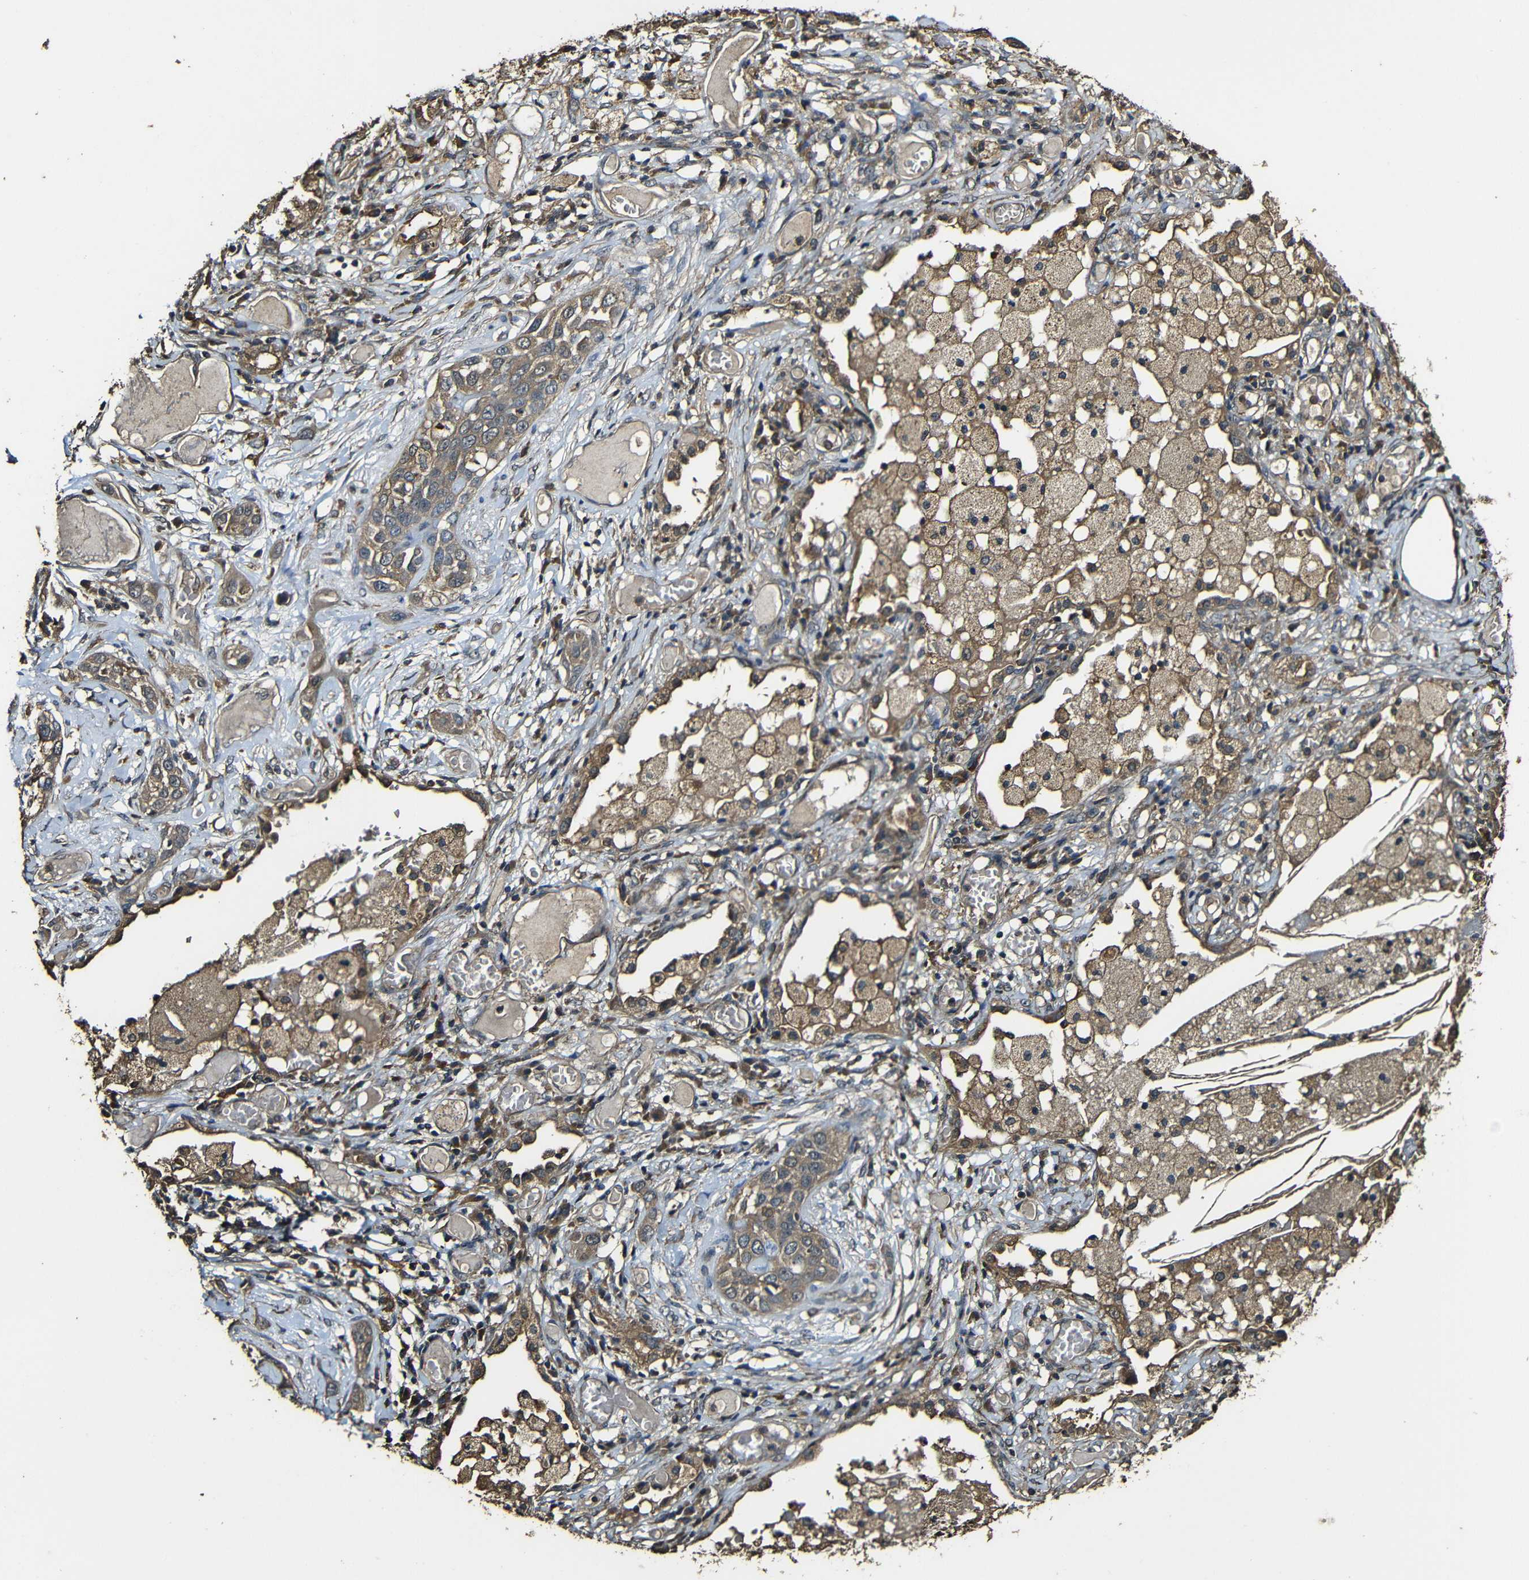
{"staining": {"intensity": "moderate", "quantity": ">75%", "location": "cytoplasmic/membranous"}, "tissue": "lung cancer", "cell_type": "Tumor cells", "image_type": "cancer", "snomed": [{"axis": "morphology", "description": "Squamous cell carcinoma, NOS"}, {"axis": "topography", "description": "Lung"}], "caption": "Tumor cells demonstrate medium levels of moderate cytoplasmic/membranous expression in approximately >75% of cells in lung cancer (squamous cell carcinoma).", "gene": "CASP8", "patient": {"sex": "male", "age": 71}}